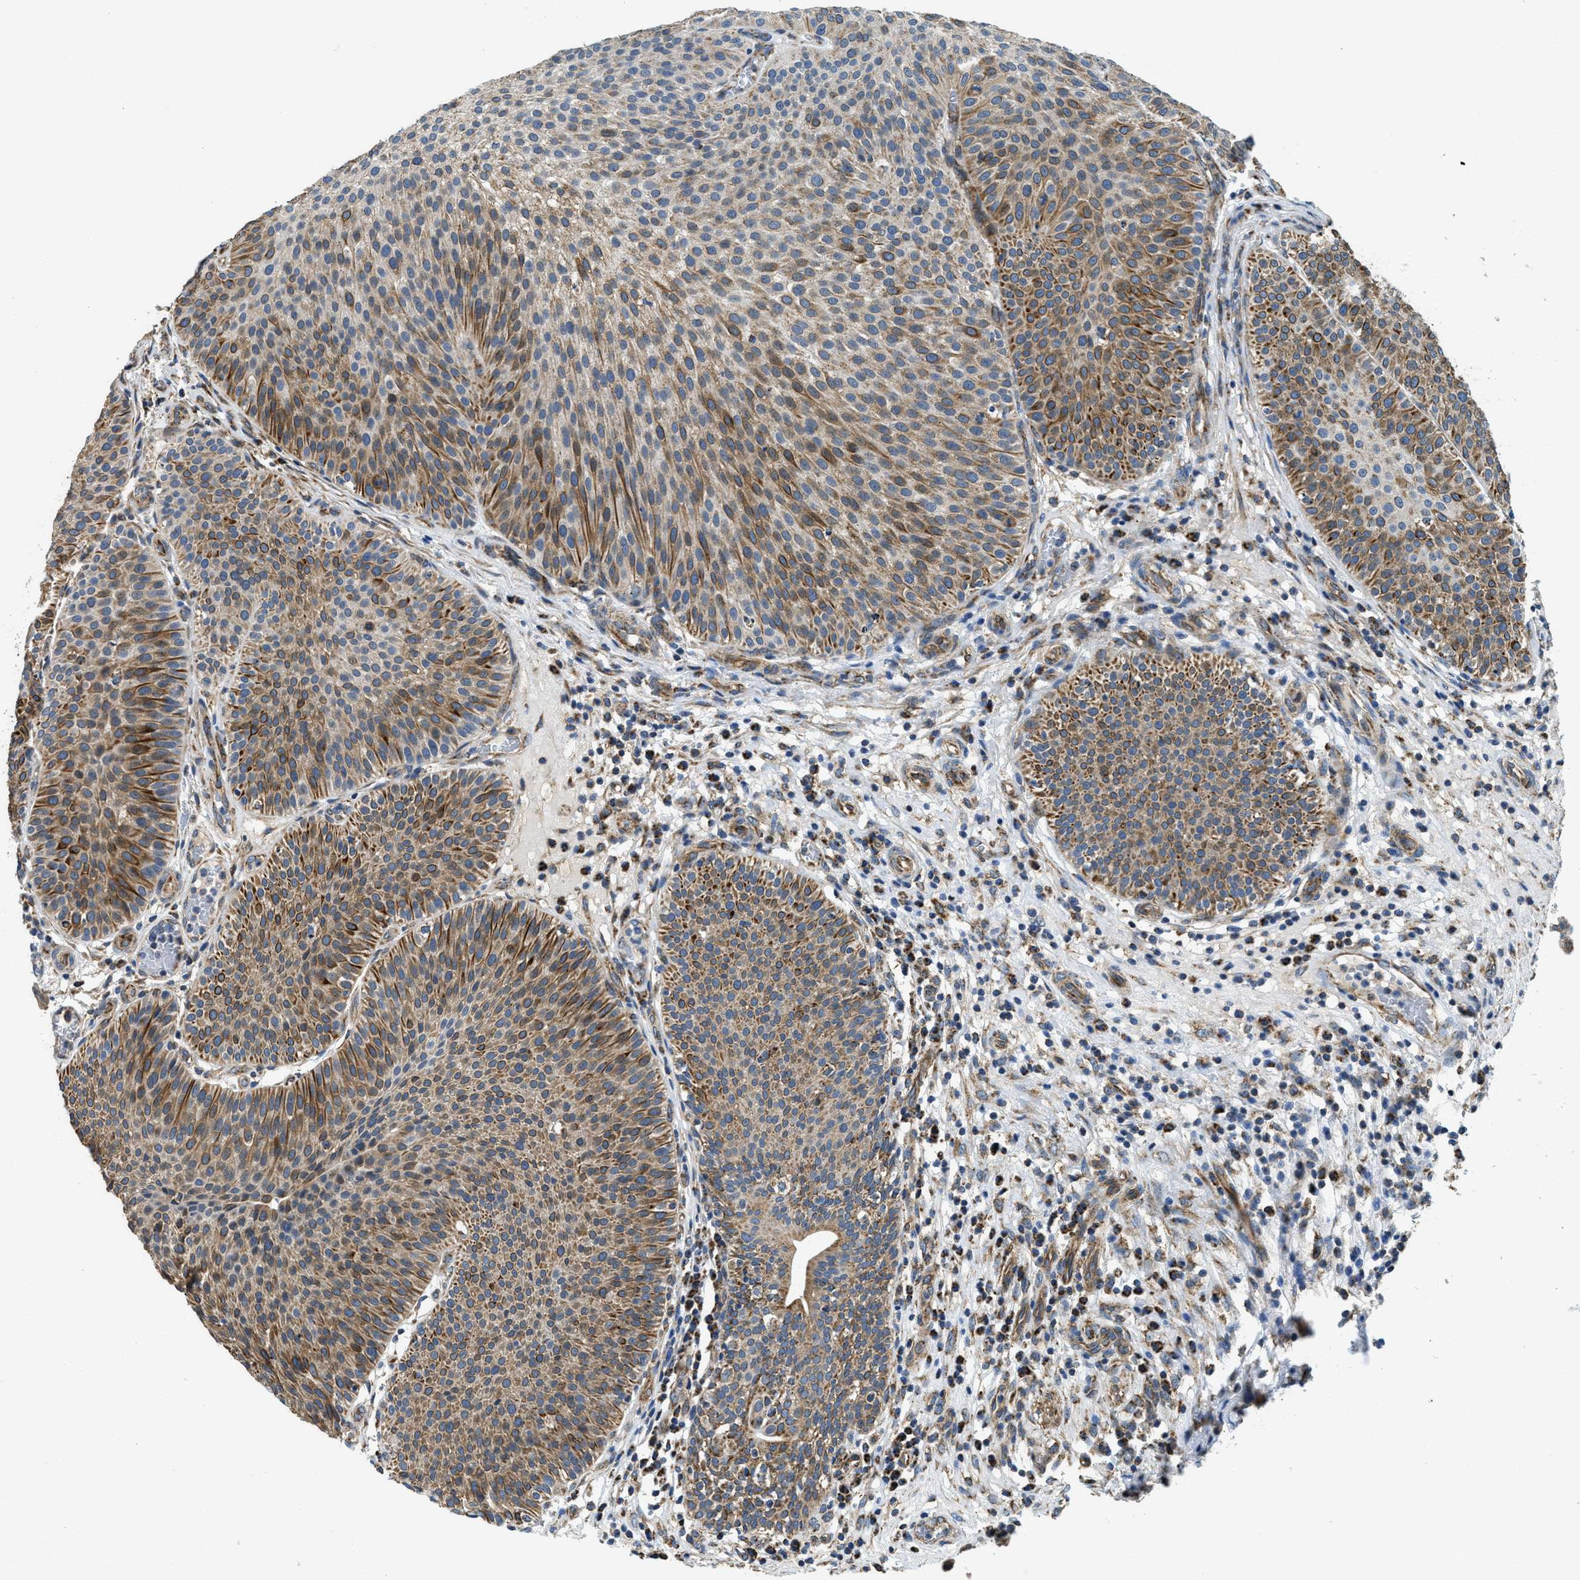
{"staining": {"intensity": "moderate", "quantity": "25%-75%", "location": "cytoplasmic/membranous"}, "tissue": "urothelial cancer", "cell_type": "Tumor cells", "image_type": "cancer", "snomed": [{"axis": "morphology", "description": "Urothelial carcinoma, Low grade"}, {"axis": "topography", "description": "Smooth muscle"}, {"axis": "topography", "description": "Urinary bladder"}], "caption": "The immunohistochemical stain highlights moderate cytoplasmic/membranous positivity in tumor cells of urothelial carcinoma (low-grade) tissue. Using DAB (brown) and hematoxylin (blue) stains, captured at high magnification using brightfield microscopy.", "gene": "STK33", "patient": {"sex": "male", "age": 60}}